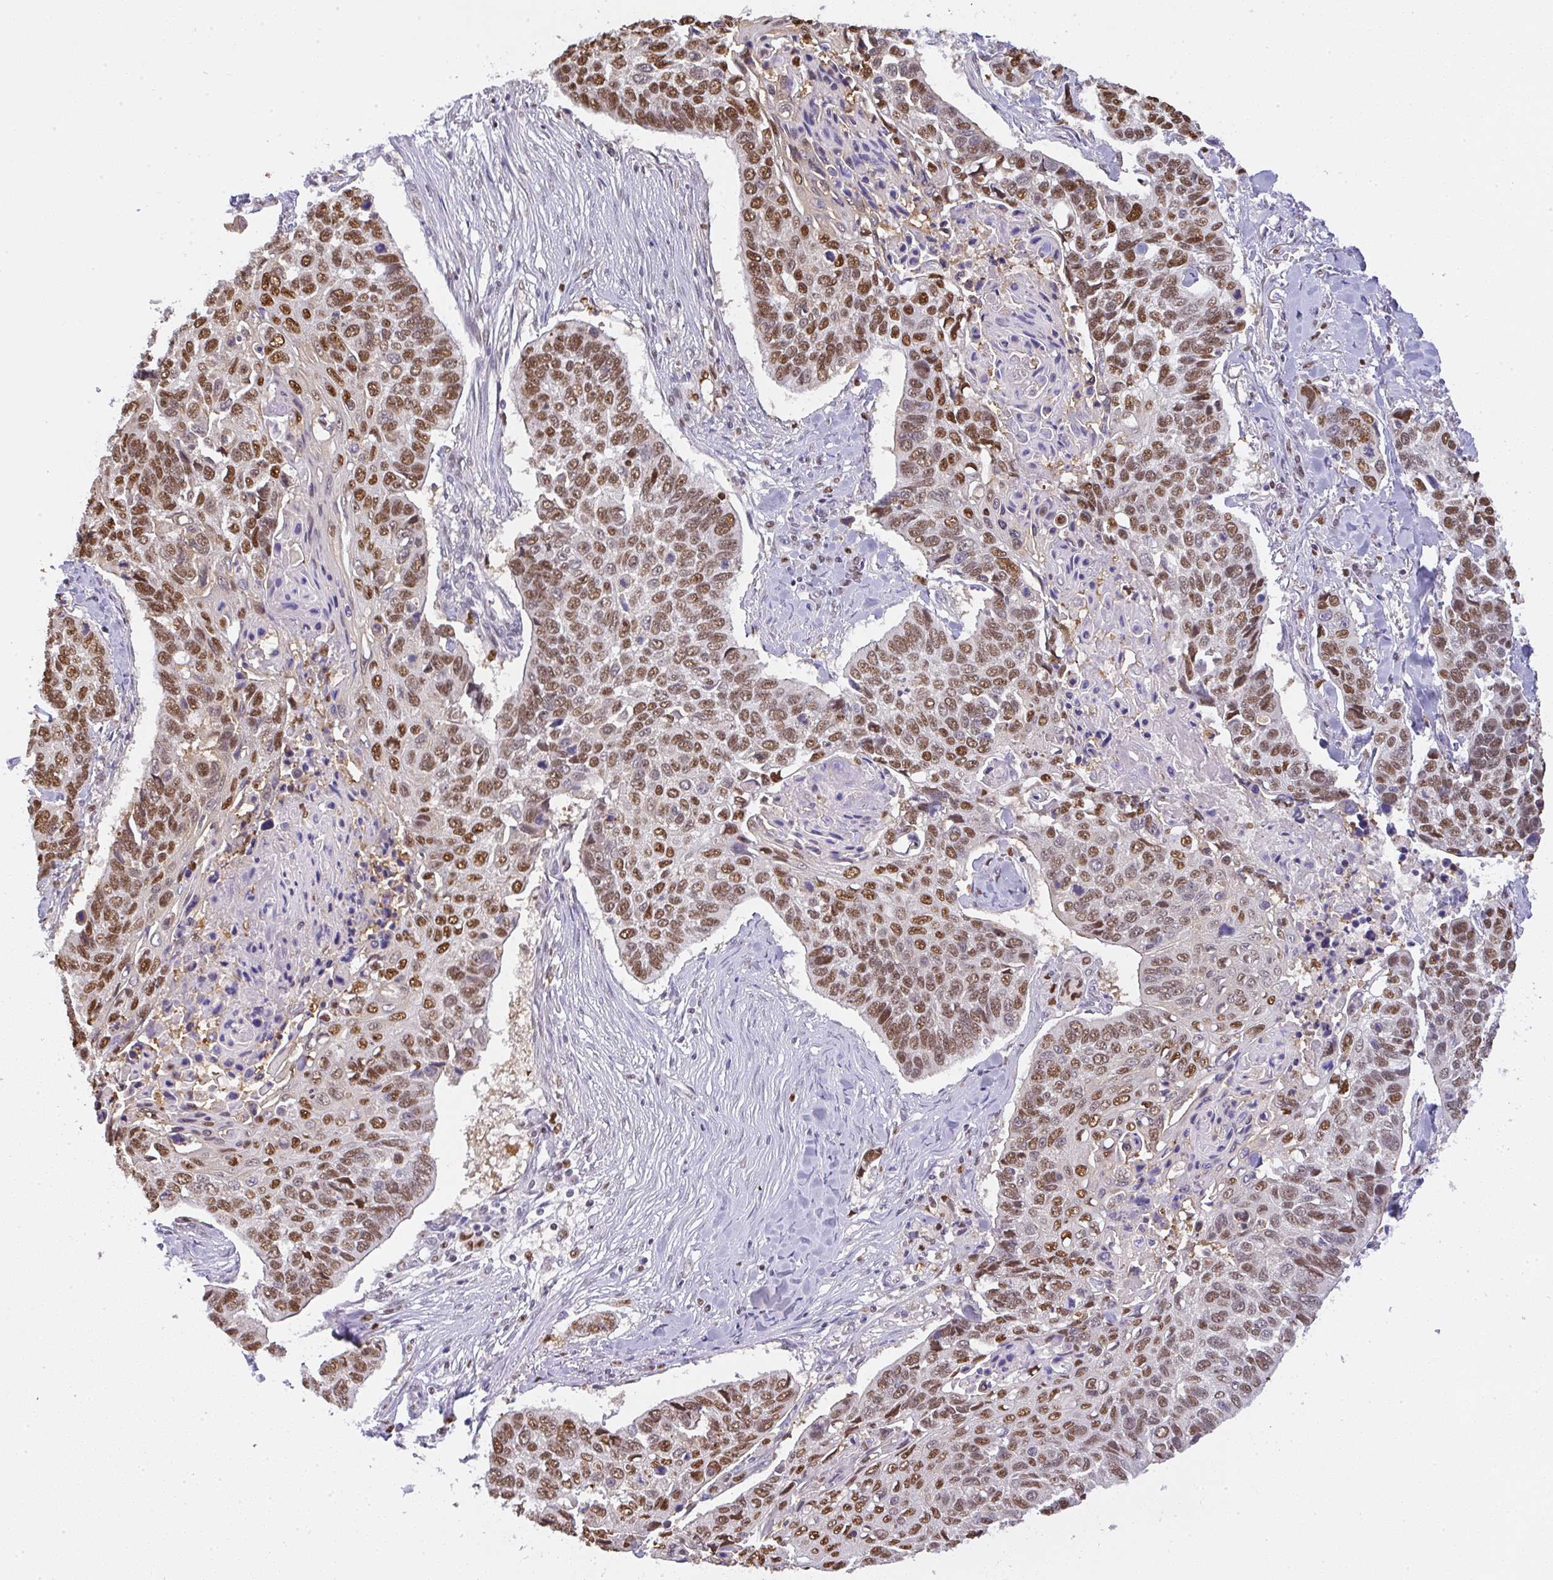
{"staining": {"intensity": "moderate", "quantity": ">75%", "location": "nuclear"}, "tissue": "lung cancer", "cell_type": "Tumor cells", "image_type": "cancer", "snomed": [{"axis": "morphology", "description": "Squamous cell carcinoma, NOS"}, {"axis": "topography", "description": "Lung"}], "caption": "Immunohistochemical staining of squamous cell carcinoma (lung) exhibits moderate nuclear protein expression in approximately >75% of tumor cells. Using DAB (brown) and hematoxylin (blue) stains, captured at high magnification using brightfield microscopy.", "gene": "BBX", "patient": {"sex": "male", "age": 62}}